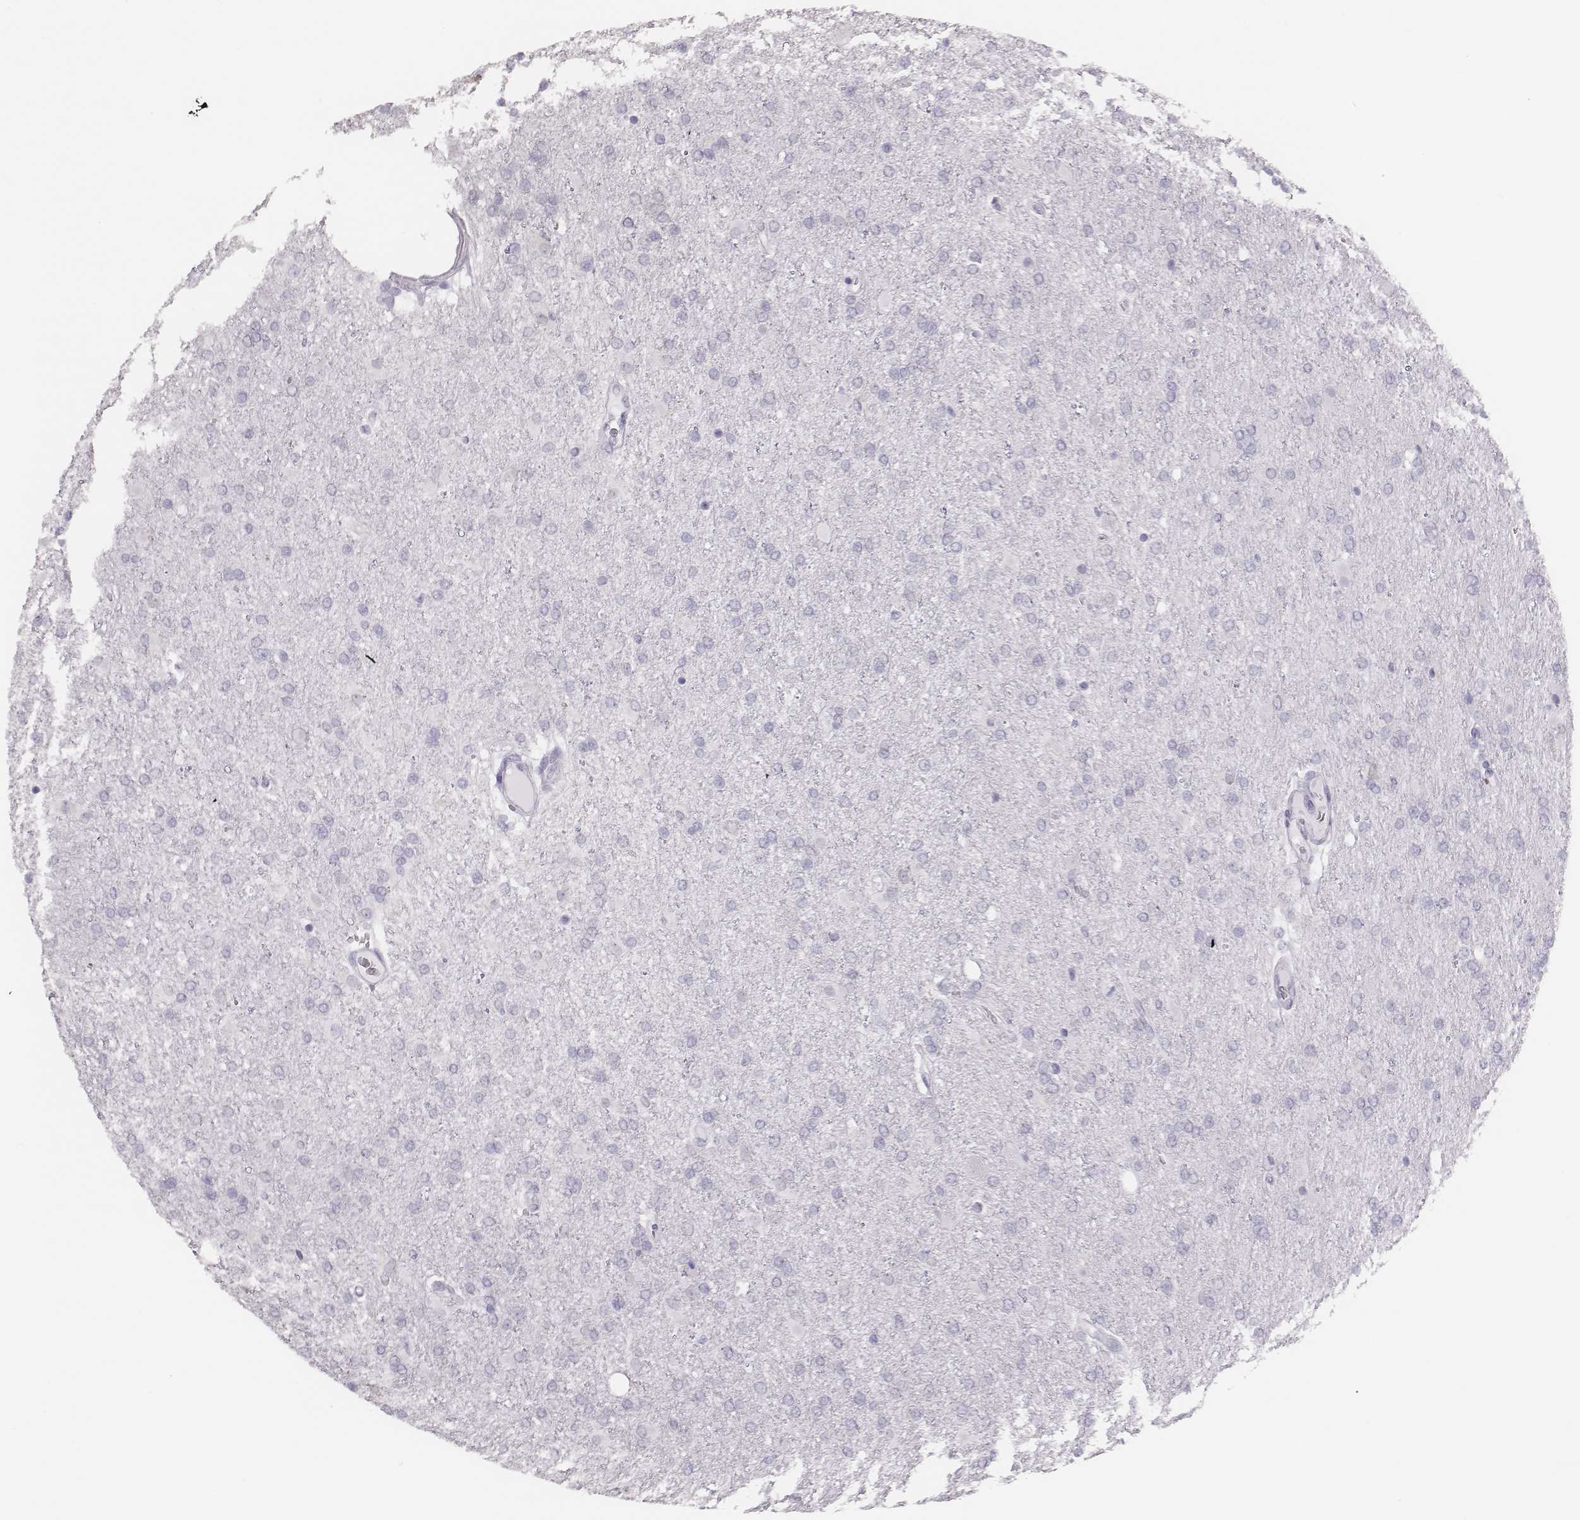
{"staining": {"intensity": "negative", "quantity": "none", "location": "none"}, "tissue": "glioma", "cell_type": "Tumor cells", "image_type": "cancer", "snomed": [{"axis": "morphology", "description": "Glioma, malignant, High grade"}, {"axis": "topography", "description": "Cerebral cortex"}], "caption": "Glioma was stained to show a protein in brown. There is no significant expression in tumor cells.", "gene": "H1-6", "patient": {"sex": "male", "age": 70}}